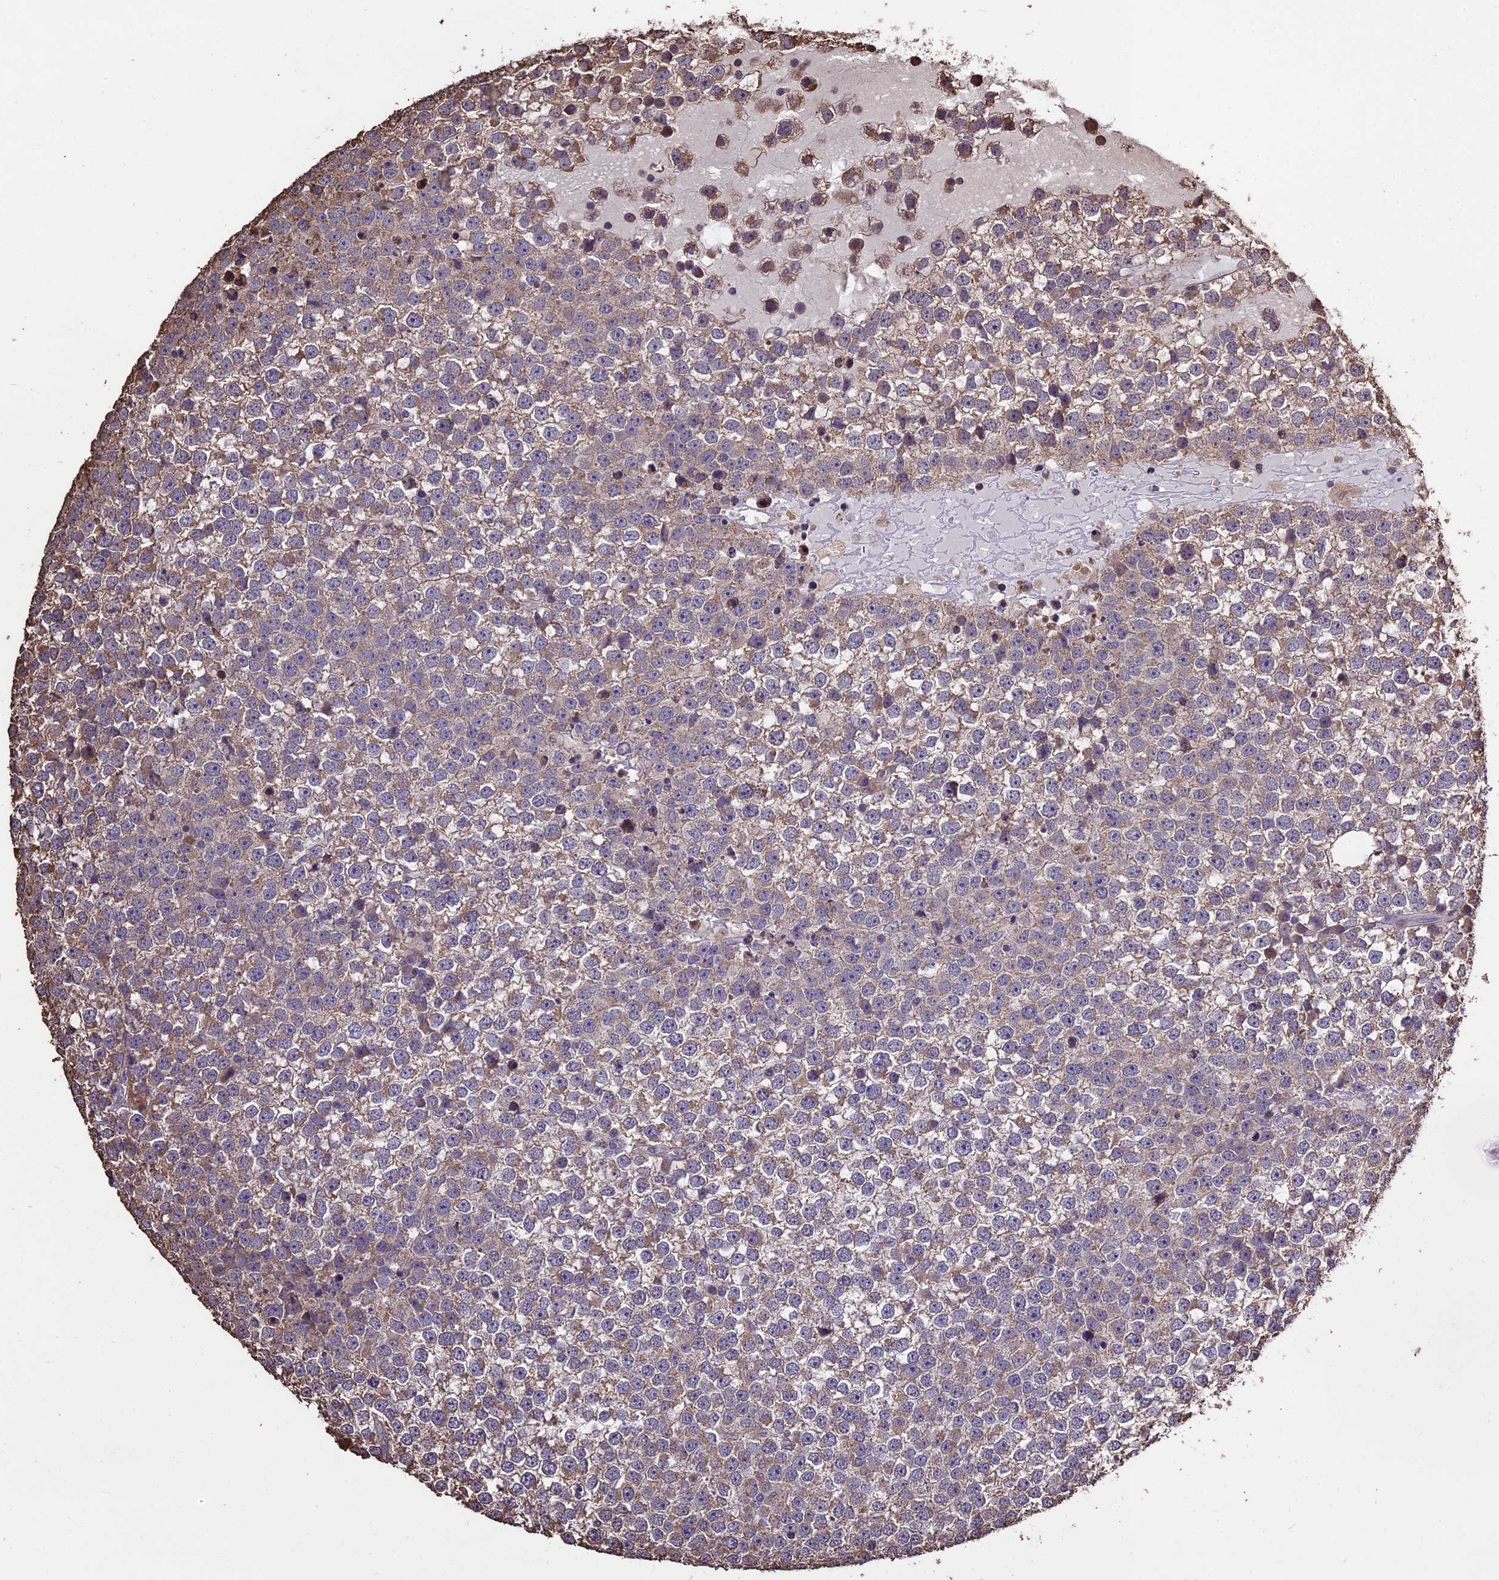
{"staining": {"intensity": "weak", "quantity": "<25%", "location": "cytoplasmic/membranous"}, "tissue": "testis cancer", "cell_type": "Tumor cells", "image_type": "cancer", "snomed": [{"axis": "morphology", "description": "Seminoma, NOS"}, {"axis": "topography", "description": "Testis"}], "caption": "Immunohistochemistry (IHC) of testis cancer reveals no positivity in tumor cells. (DAB immunohistochemistry visualized using brightfield microscopy, high magnification).", "gene": "PGPEP1L", "patient": {"sex": "male", "age": 65}}